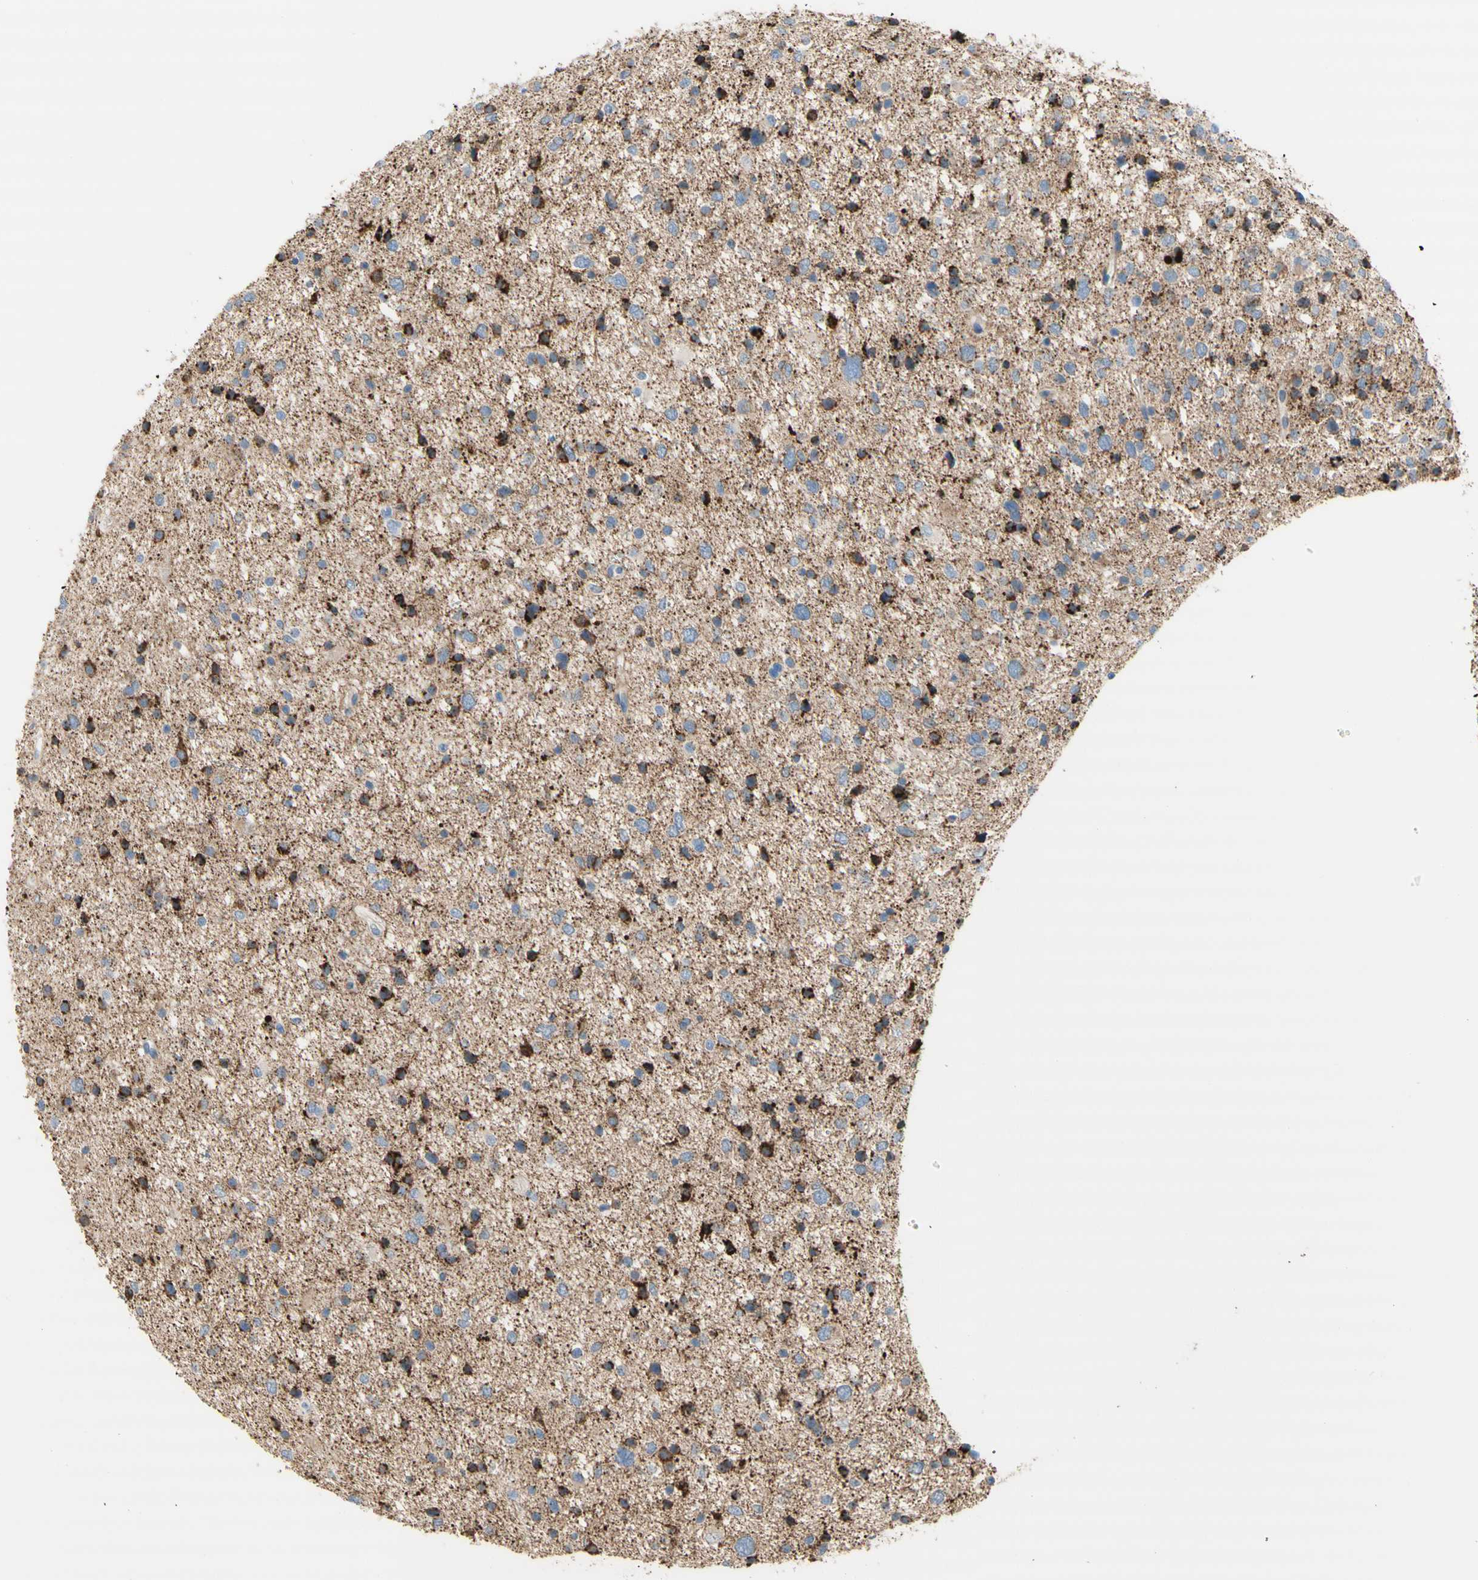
{"staining": {"intensity": "strong", "quantity": "25%-75%", "location": "cytoplasmic/membranous"}, "tissue": "glioma", "cell_type": "Tumor cells", "image_type": "cancer", "snomed": [{"axis": "morphology", "description": "Glioma, malignant, Low grade"}, {"axis": "topography", "description": "Brain"}], "caption": "Immunohistochemistry (IHC) (DAB (3,3'-diaminobenzidine)) staining of glioma shows strong cytoplasmic/membranous protein positivity in about 25%-75% of tumor cells. The protein is shown in brown color, while the nuclei are stained blue.", "gene": "URB2", "patient": {"sex": "female", "age": 37}}